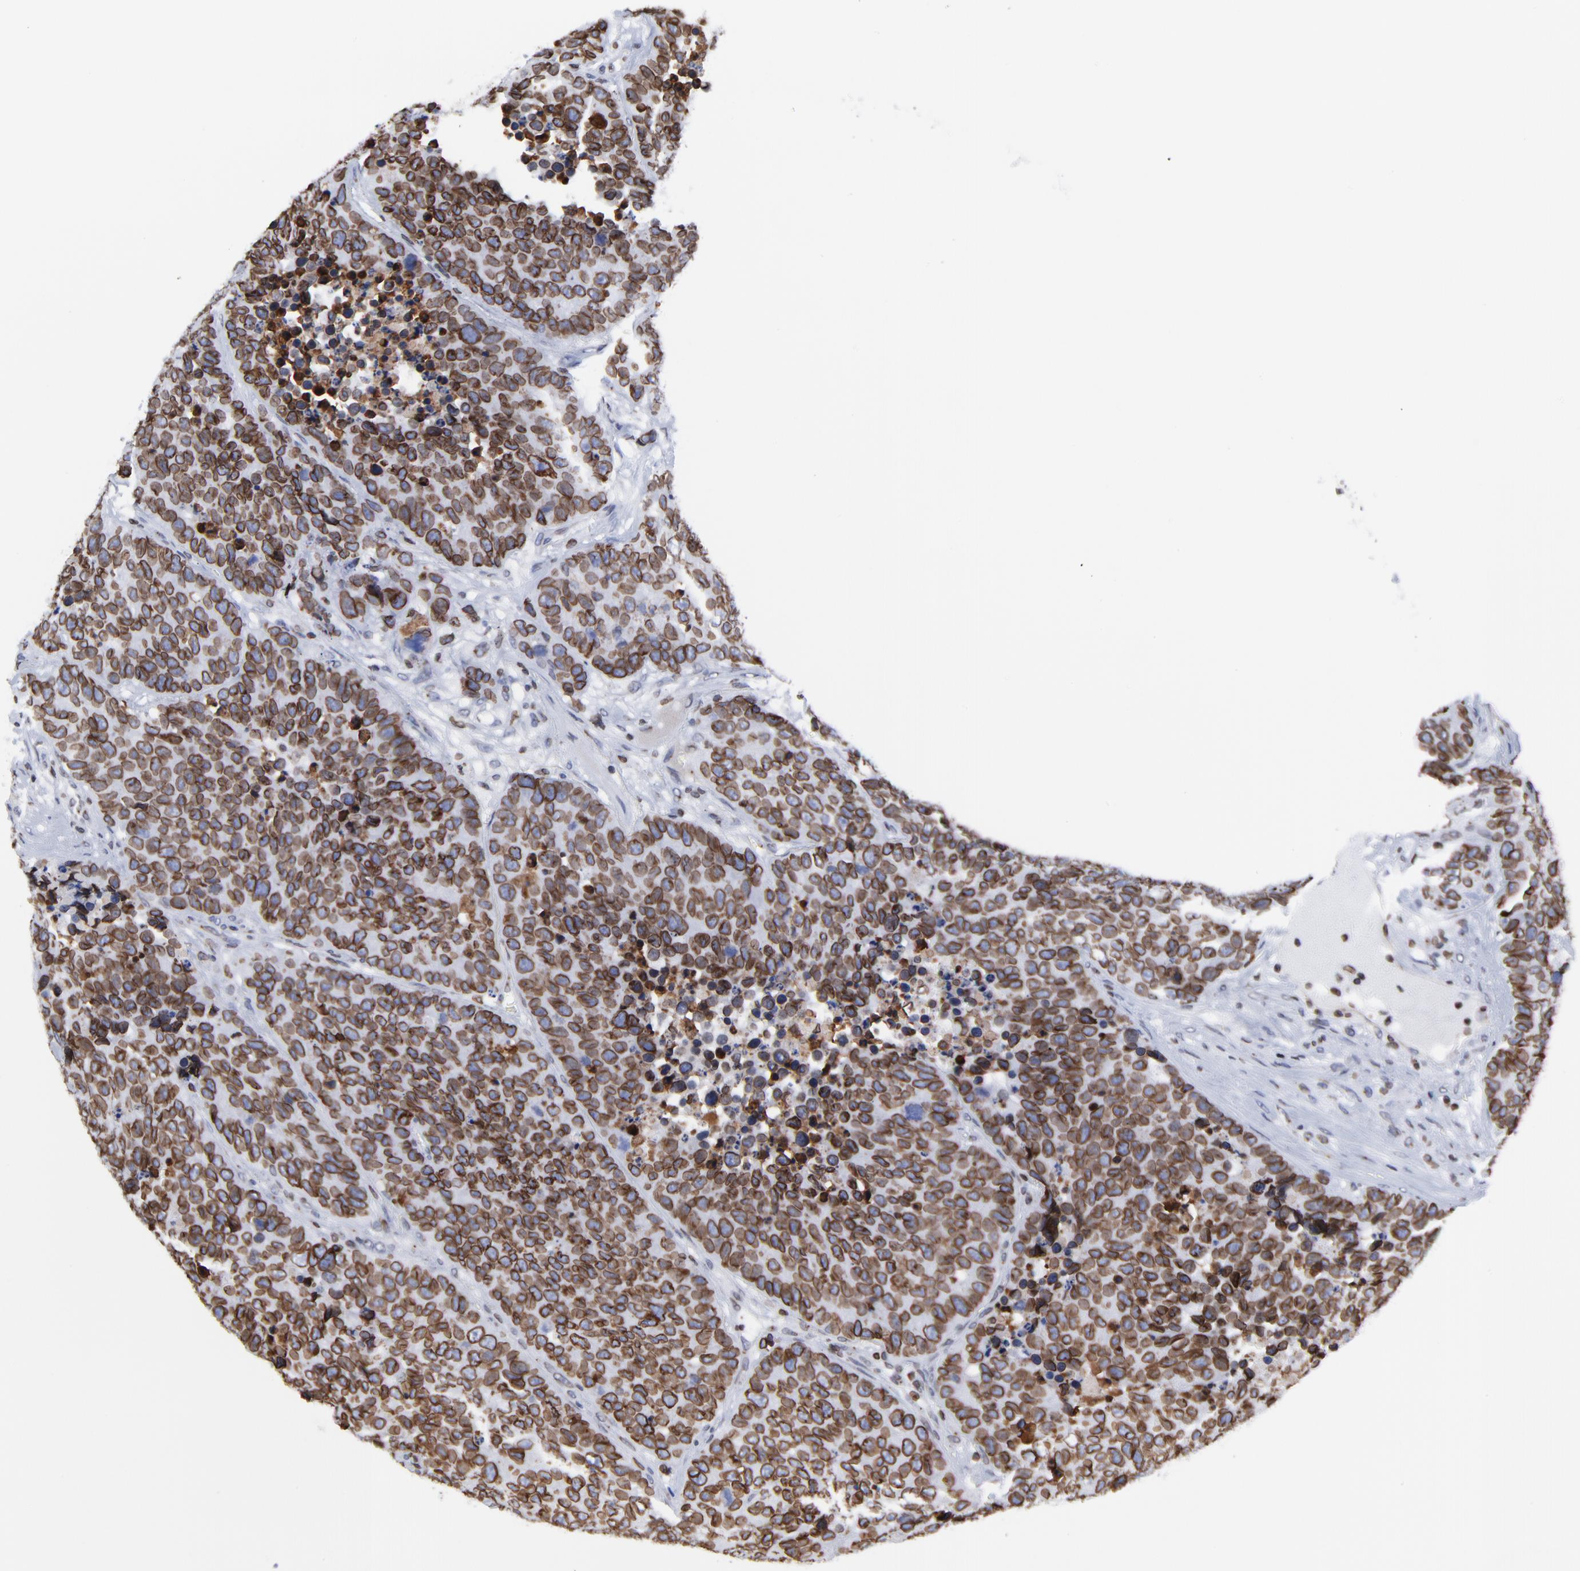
{"staining": {"intensity": "strong", "quantity": ">75%", "location": "cytoplasmic/membranous,nuclear"}, "tissue": "carcinoid", "cell_type": "Tumor cells", "image_type": "cancer", "snomed": [{"axis": "morphology", "description": "Carcinoid, malignant, NOS"}, {"axis": "topography", "description": "Lung"}], "caption": "IHC photomicrograph of neoplastic tissue: malignant carcinoid stained using IHC reveals high levels of strong protein expression localized specifically in the cytoplasmic/membranous and nuclear of tumor cells, appearing as a cytoplasmic/membranous and nuclear brown color.", "gene": "THAP7", "patient": {"sex": "male", "age": 60}}